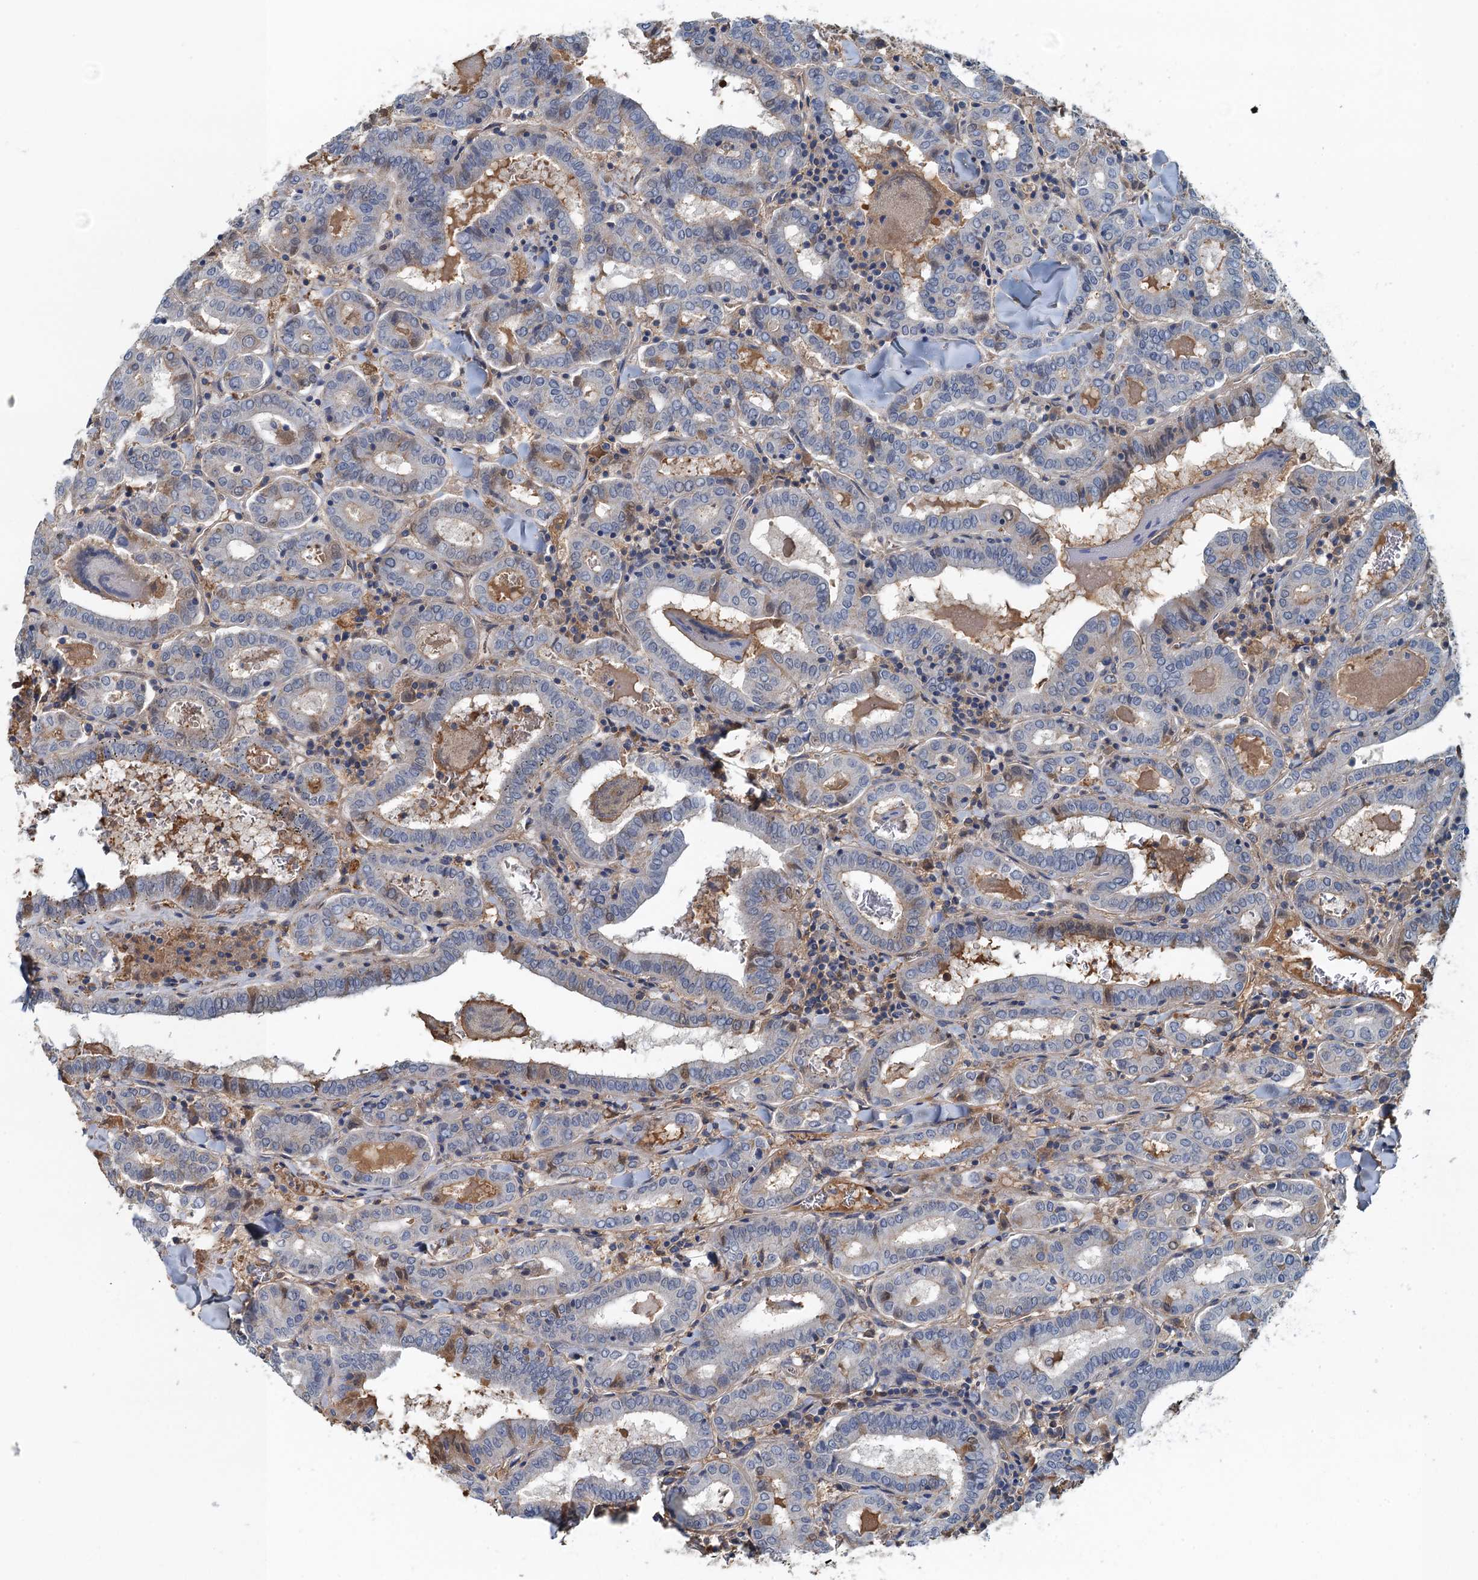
{"staining": {"intensity": "moderate", "quantity": "<25%", "location": "cytoplasmic/membranous"}, "tissue": "thyroid cancer", "cell_type": "Tumor cells", "image_type": "cancer", "snomed": [{"axis": "morphology", "description": "Papillary adenocarcinoma, NOS"}, {"axis": "topography", "description": "Thyroid gland"}], "caption": "Papillary adenocarcinoma (thyroid) was stained to show a protein in brown. There is low levels of moderate cytoplasmic/membranous positivity in about <25% of tumor cells.", "gene": "LSM14B", "patient": {"sex": "female", "age": 72}}